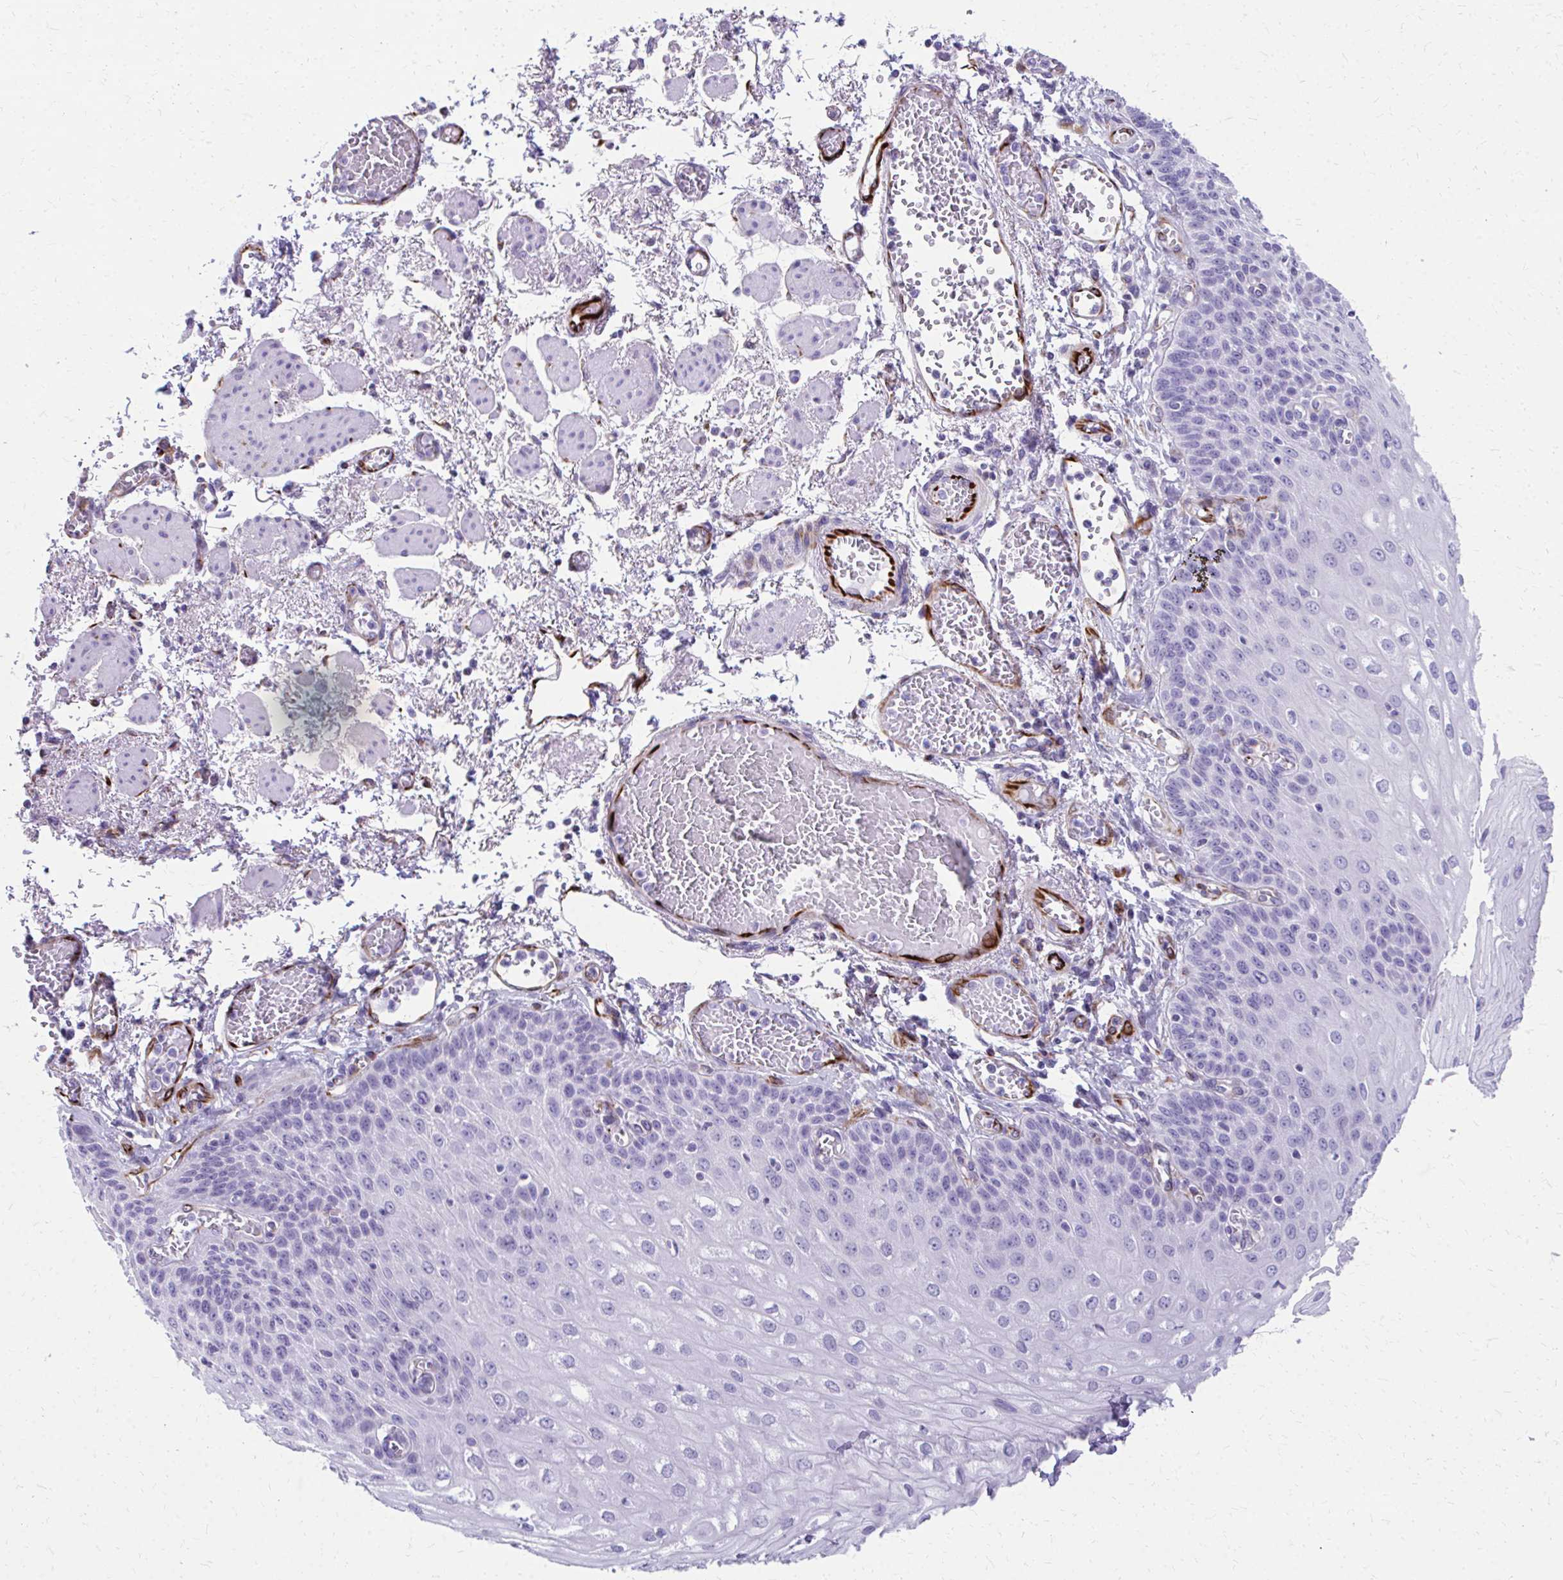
{"staining": {"intensity": "negative", "quantity": "none", "location": "none"}, "tissue": "esophagus", "cell_type": "Squamous epithelial cells", "image_type": "normal", "snomed": [{"axis": "morphology", "description": "Normal tissue, NOS"}, {"axis": "morphology", "description": "Adenocarcinoma, NOS"}, {"axis": "topography", "description": "Esophagus"}], "caption": "The image shows no significant positivity in squamous epithelial cells of esophagus.", "gene": "TRIM6", "patient": {"sex": "male", "age": 81}}